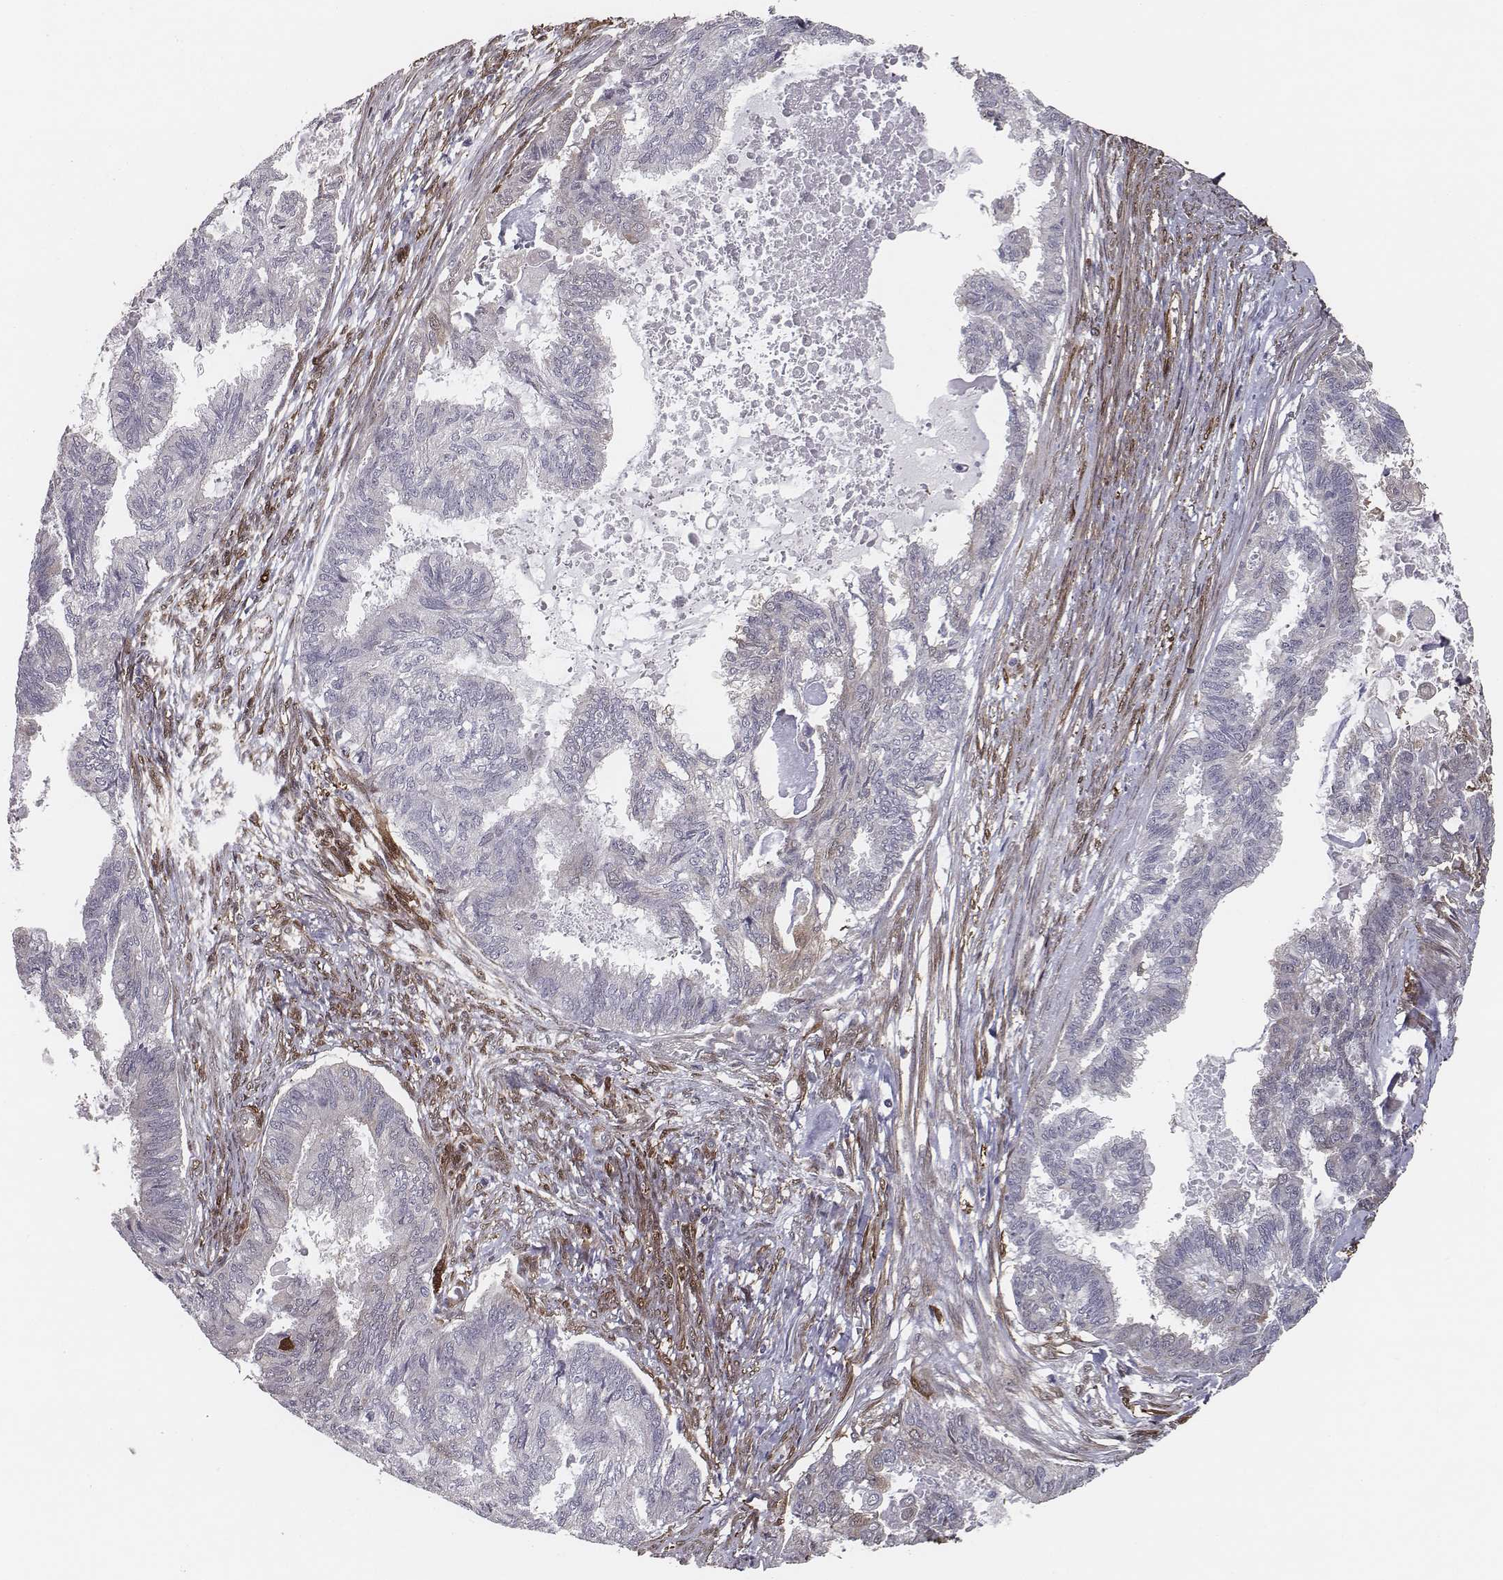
{"staining": {"intensity": "moderate", "quantity": "<25%", "location": "cytoplasmic/membranous"}, "tissue": "endometrial cancer", "cell_type": "Tumor cells", "image_type": "cancer", "snomed": [{"axis": "morphology", "description": "Adenocarcinoma, NOS"}, {"axis": "topography", "description": "Endometrium"}], "caption": "An image of endometrial cancer (adenocarcinoma) stained for a protein displays moderate cytoplasmic/membranous brown staining in tumor cells.", "gene": "ISYNA1", "patient": {"sex": "female", "age": 86}}